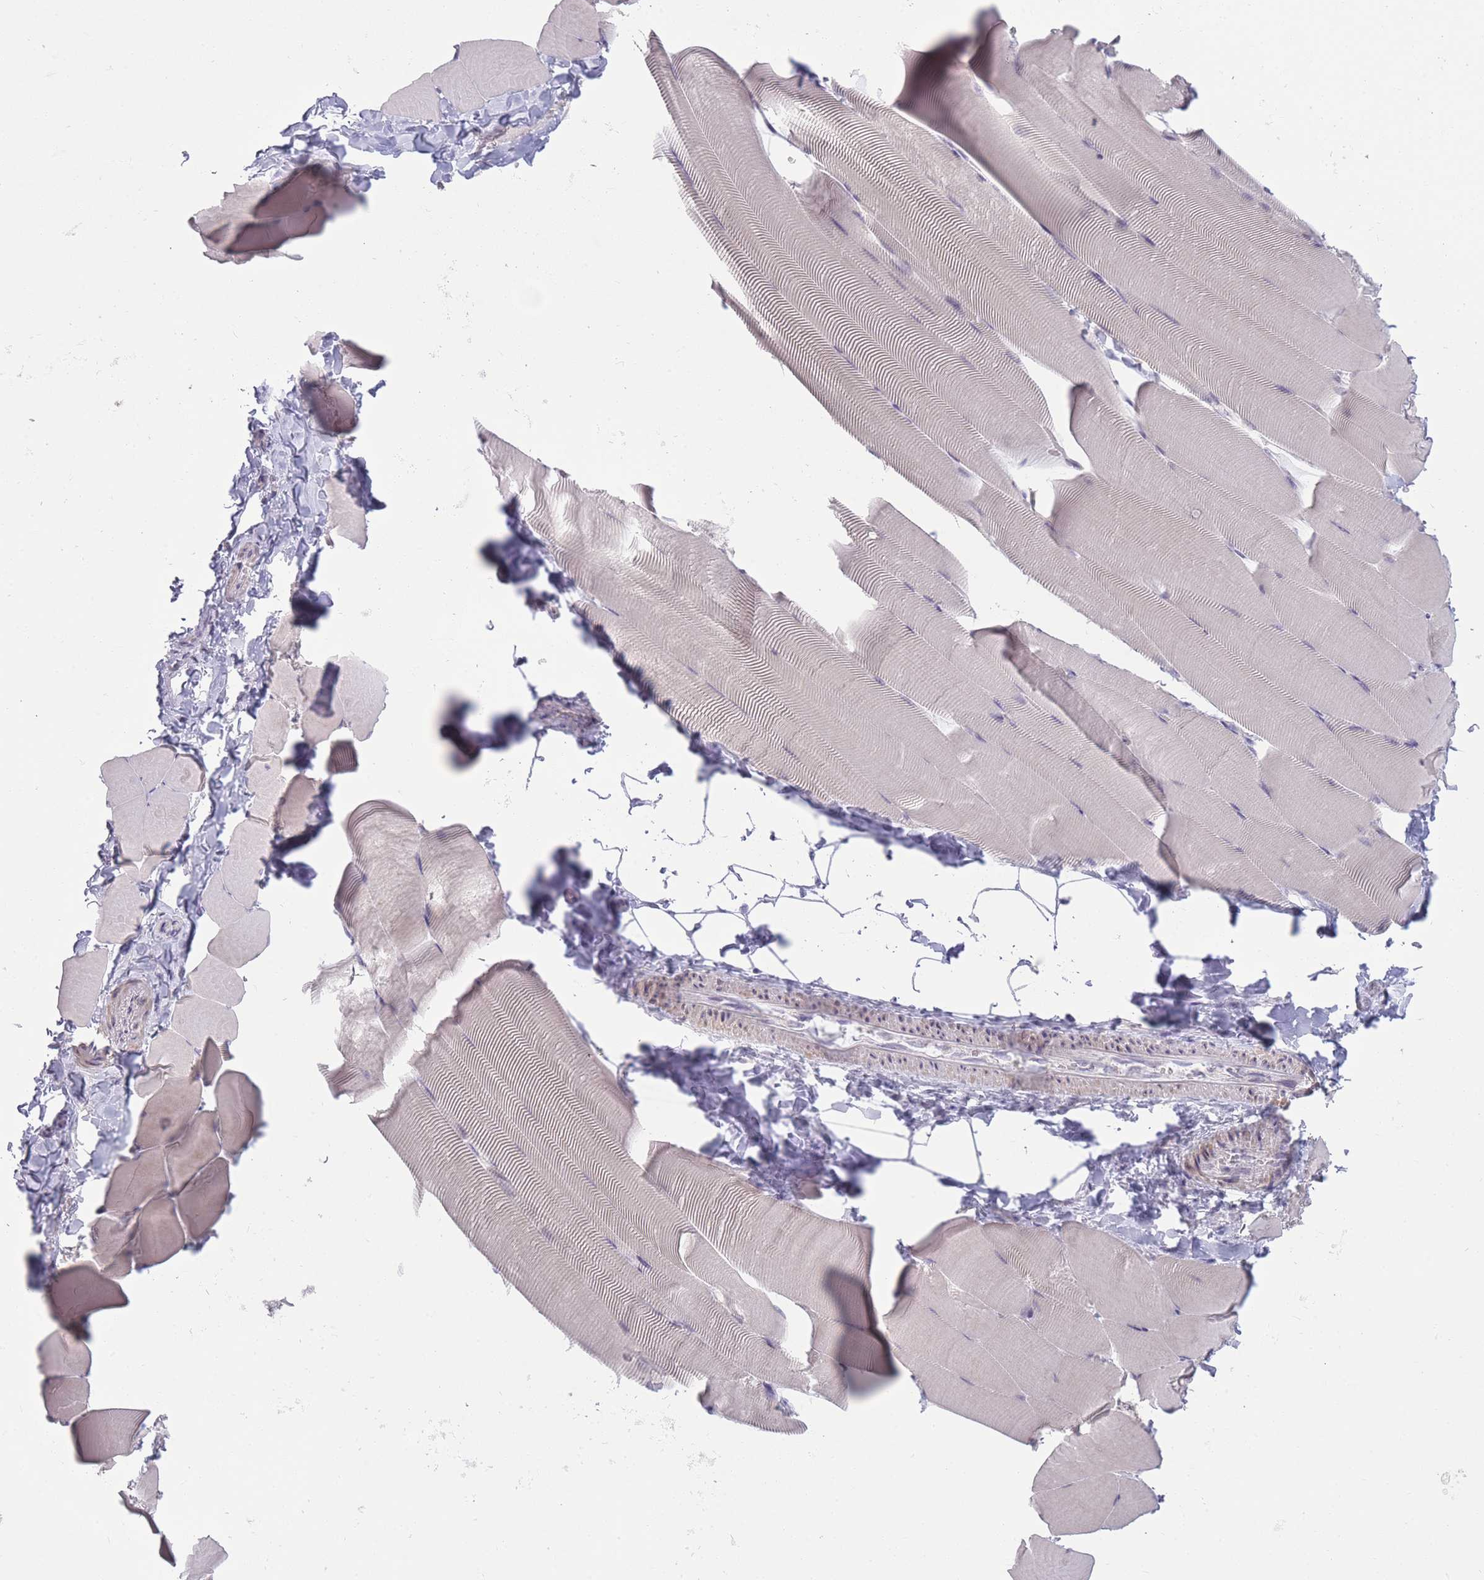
{"staining": {"intensity": "negative", "quantity": "none", "location": "none"}, "tissue": "skeletal muscle", "cell_type": "Myocytes", "image_type": "normal", "snomed": [{"axis": "morphology", "description": "Normal tissue, NOS"}, {"axis": "topography", "description": "Skeletal muscle"}], "caption": "High power microscopy histopathology image of an immunohistochemistry (IHC) image of unremarkable skeletal muscle, revealing no significant expression in myocytes.", "gene": "ZBTB24", "patient": {"sex": "male", "age": 25}}